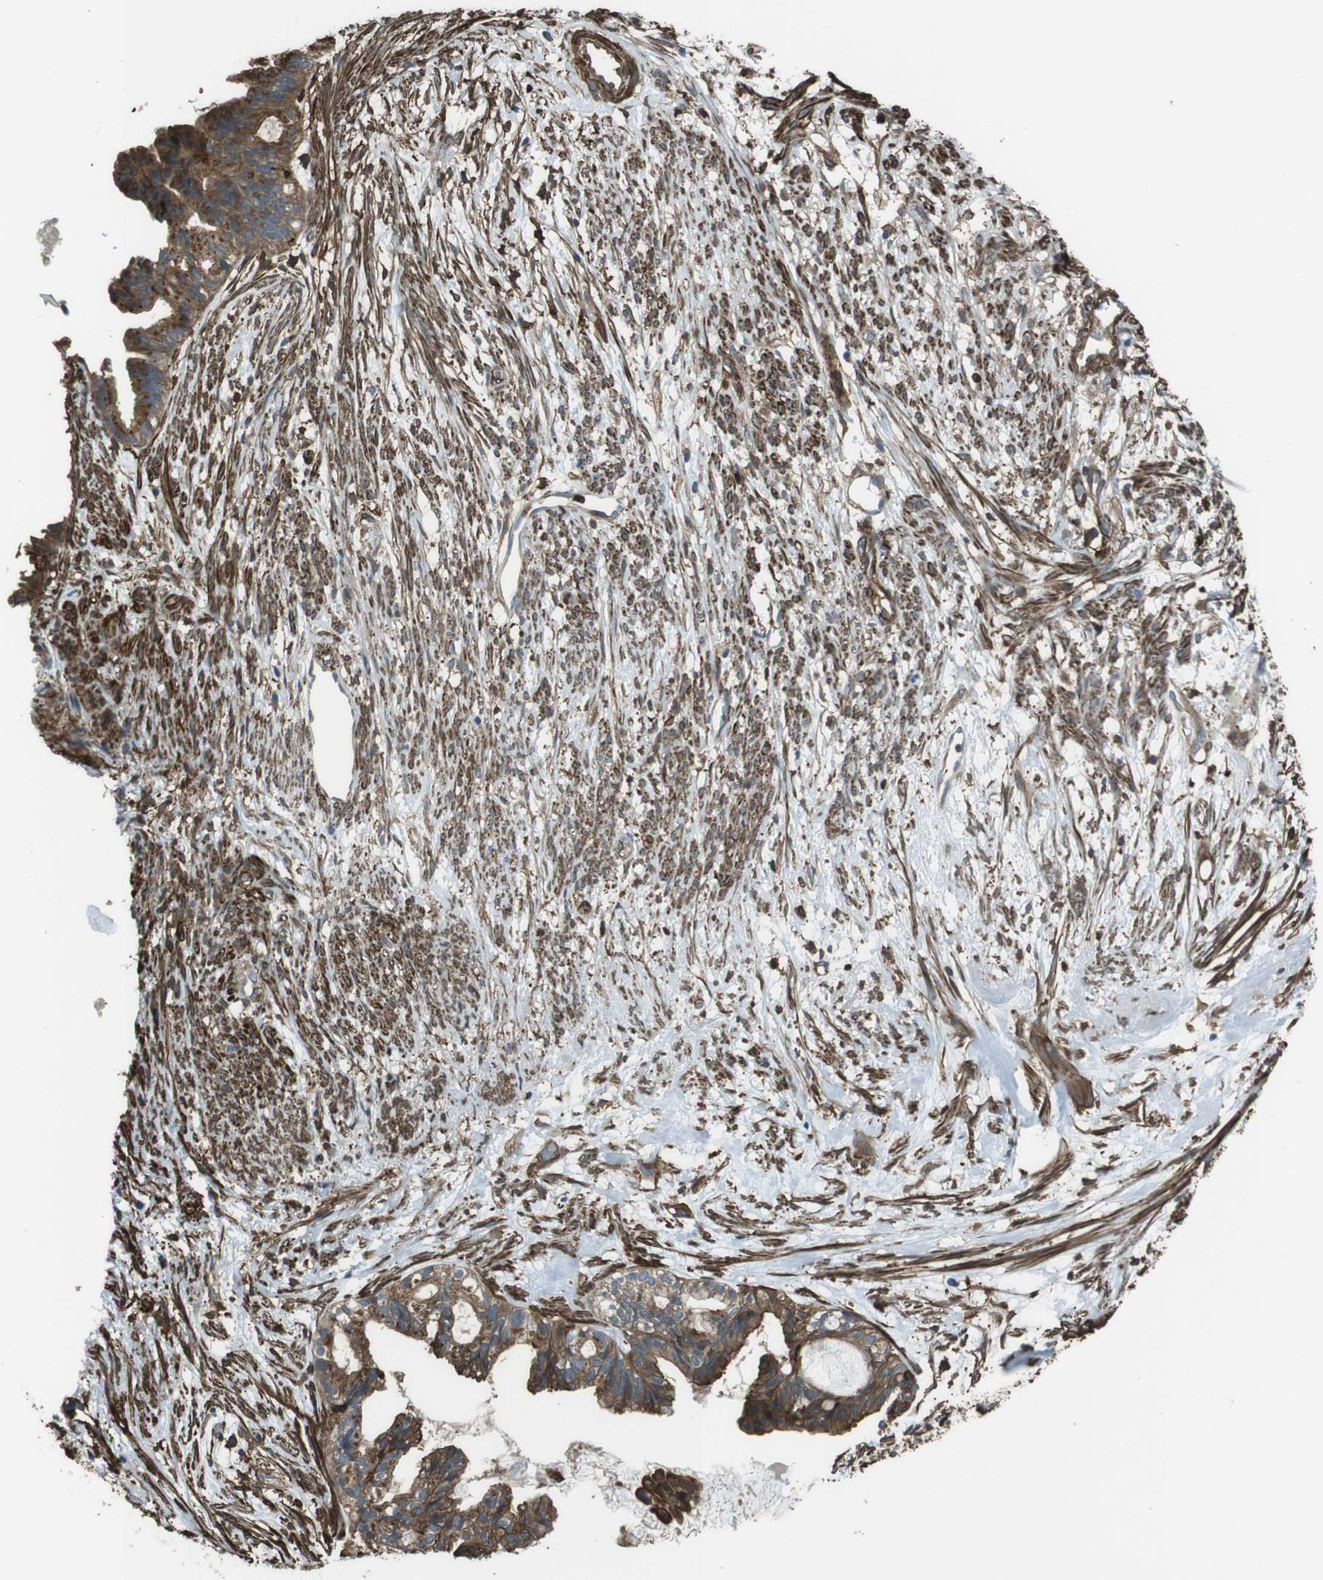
{"staining": {"intensity": "moderate", "quantity": ">75%", "location": "cytoplasmic/membranous"}, "tissue": "cervical cancer", "cell_type": "Tumor cells", "image_type": "cancer", "snomed": [{"axis": "morphology", "description": "Normal tissue, NOS"}, {"axis": "morphology", "description": "Adenocarcinoma, NOS"}, {"axis": "topography", "description": "Cervix"}, {"axis": "topography", "description": "Endometrium"}], "caption": "Cervical adenocarcinoma was stained to show a protein in brown. There is medium levels of moderate cytoplasmic/membranous expression in about >75% of tumor cells. The staining was performed using DAB (3,3'-diaminobenzidine), with brown indicating positive protein expression. Nuclei are stained blue with hematoxylin.", "gene": "SFT2D1", "patient": {"sex": "female", "age": 86}}